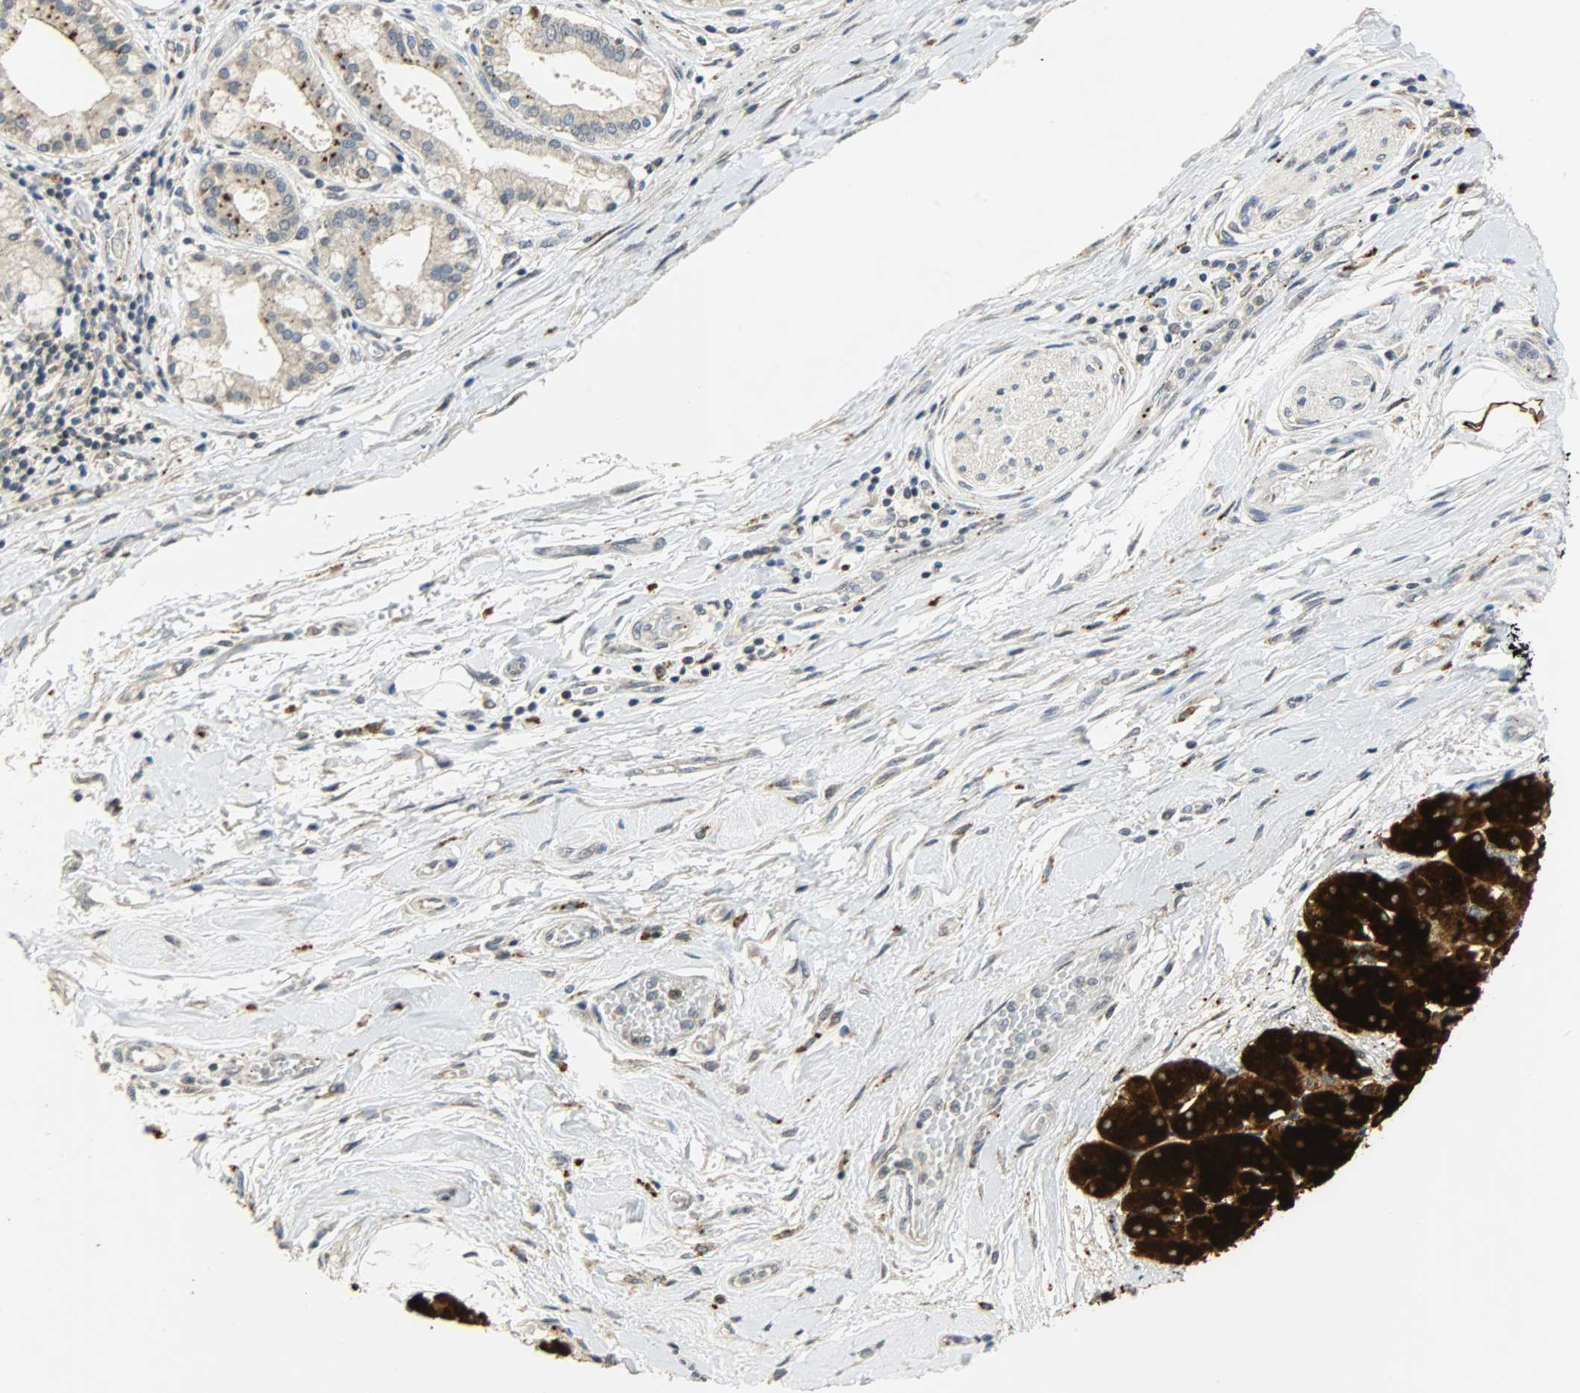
{"staining": {"intensity": "moderate", "quantity": ">75%", "location": "cytoplasmic/membranous"}, "tissue": "pancreatic cancer", "cell_type": "Tumor cells", "image_type": "cancer", "snomed": [{"axis": "morphology", "description": "Adenocarcinoma, NOS"}, {"axis": "topography", "description": "Pancreas"}], "caption": "Protein analysis of adenocarcinoma (pancreatic) tissue exhibits moderate cytoplasmic/membranous staining in approximately >75% of tumor cells. (DAB (3,3'-diaminobenzidine) IHC, brown staining for protein, blue staining for nuclei).", "gene": "GIT2", "patient": {"sex": "male", "age": 46}}